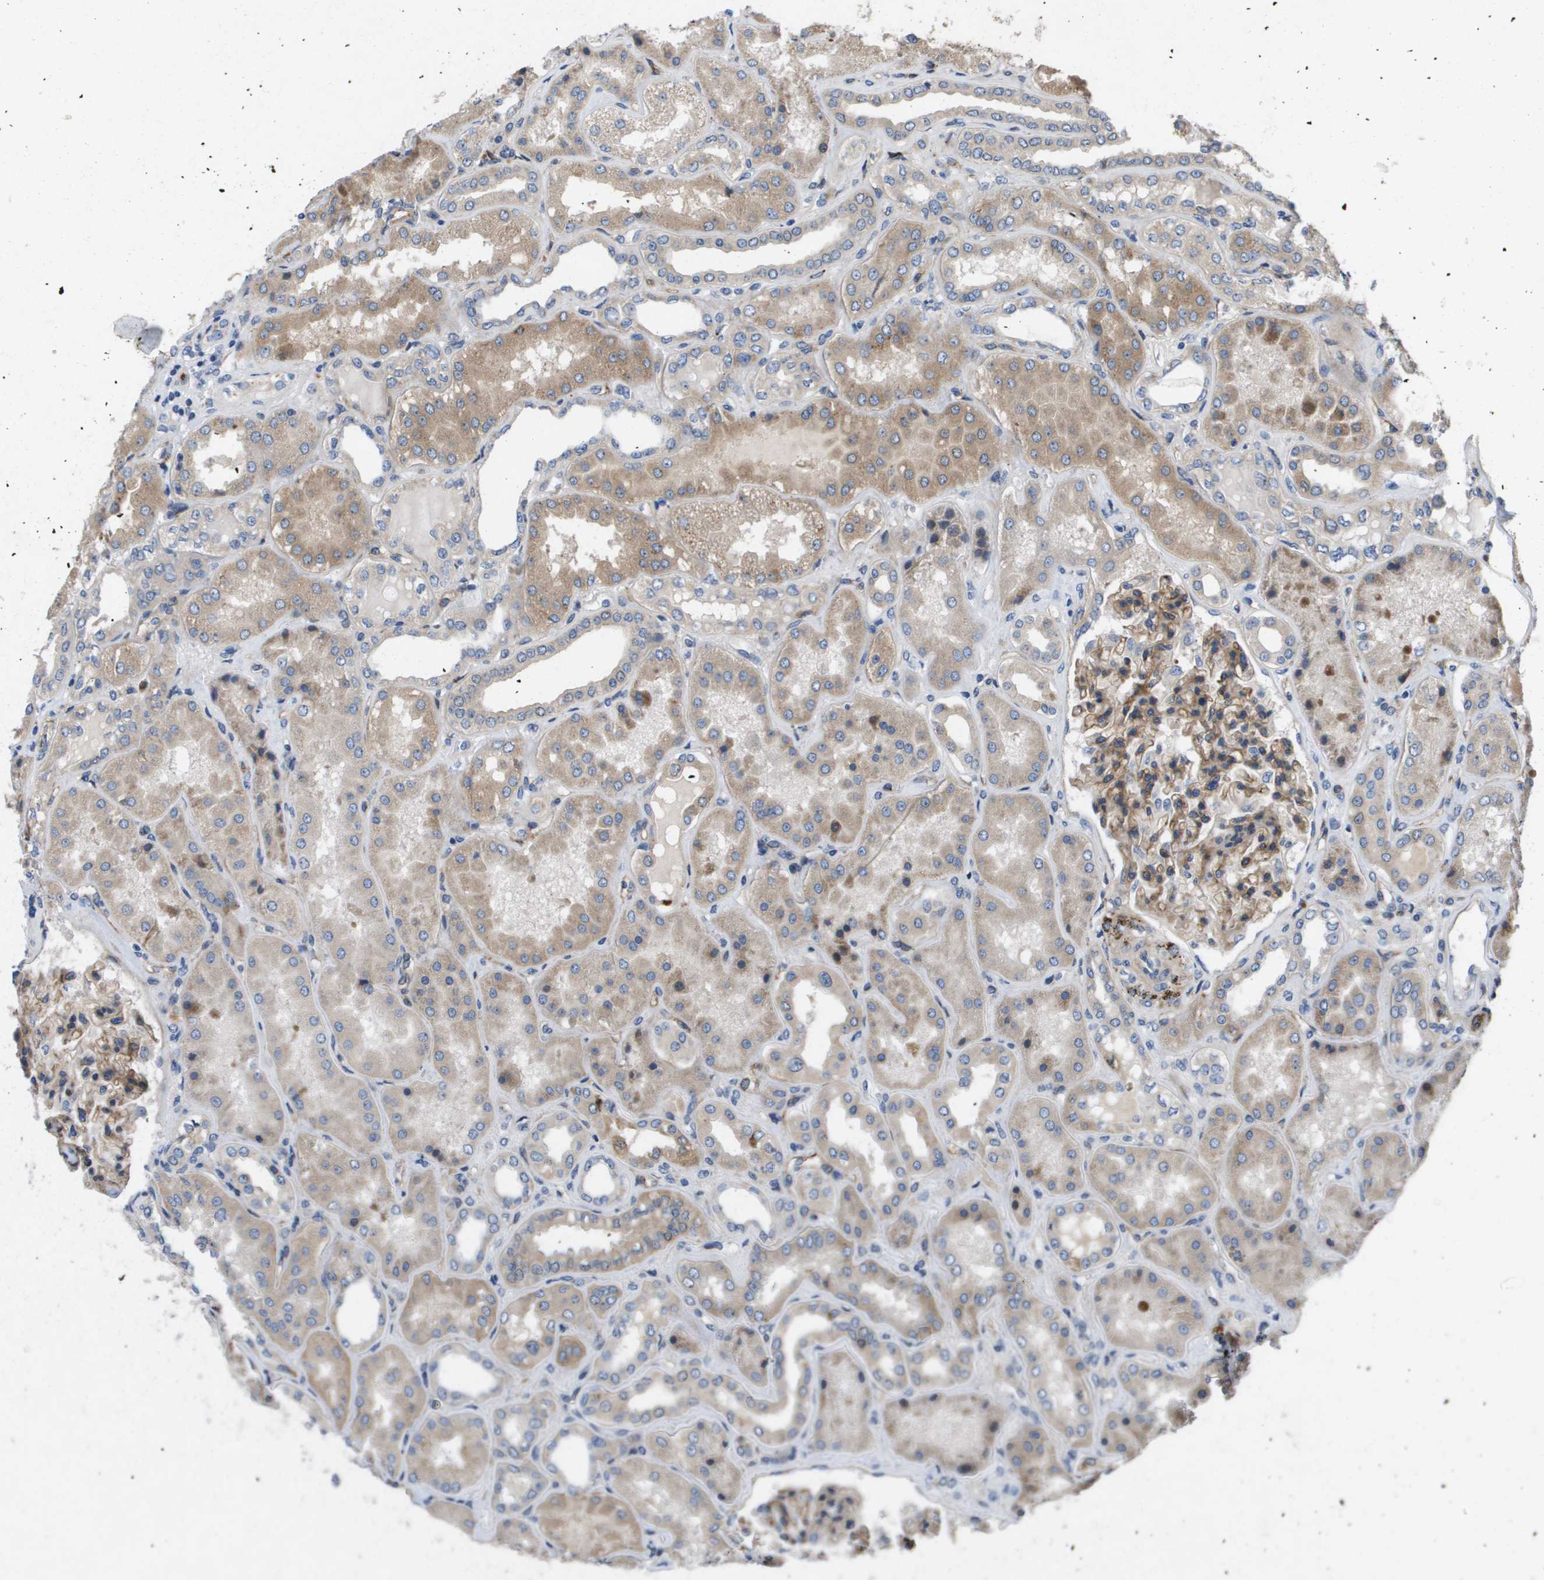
{"staining": {"intensity": "moderate", "quantity": "25%-75%", "location": "cytoplasmic/membranous"}, "tissue": "kidney", "cell_type": "Cells in glomeruli", "image_type": "normal", "snomed": [{"axis": "morphology", "description": "Normal tissue, NOS"}, {"axis": "topography", "description": "Kidney"}], "caption": "Moderate cytoplasmic/membranous positivity is appreciated in approximately 25%-75% of cells in glomeruli in normal kidney.", "gene": "ENTPD2", "patient": {"sex": "female", "age": 56}}